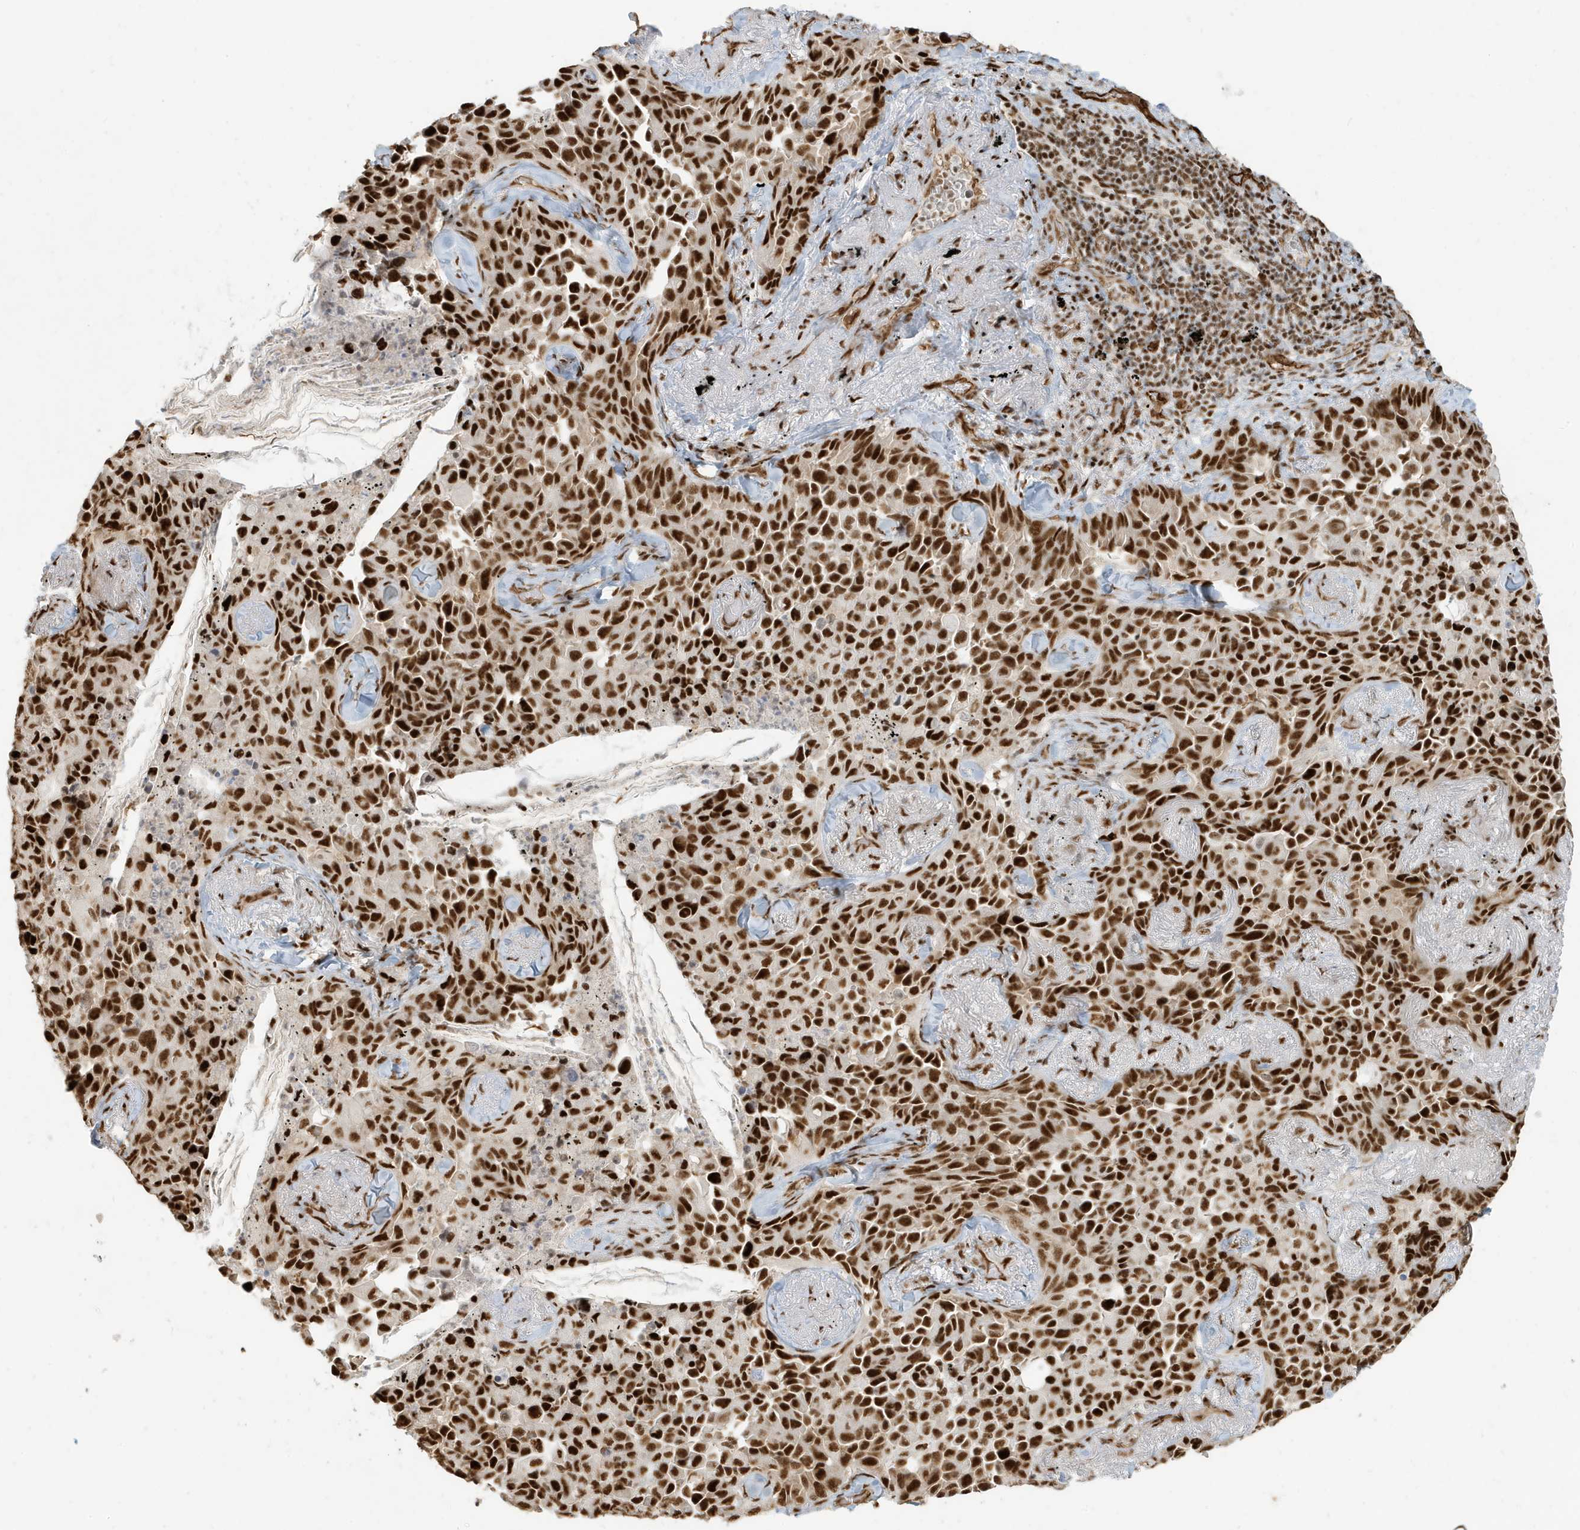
{"staining": {"intensity": "strong", "quantity": ">75%", "location": "nuclear"}, "tissue": "lung cancer", "cell_type": "Tumor cells", "image_type": "cancer", "snomed": [{"axis": "morphology", "description": "Adenocarcinoma, NOS"}, {"axis": "topography", "description": "Lung"}], "caption": "Immunohistochemistry of lung cancer (adenocarcinoma) displays high levels of strong nuclear positivity in approximately >75% of tumor cells.", "gene": "CKS2", "patient": {"sex": "female", "age": 67}}